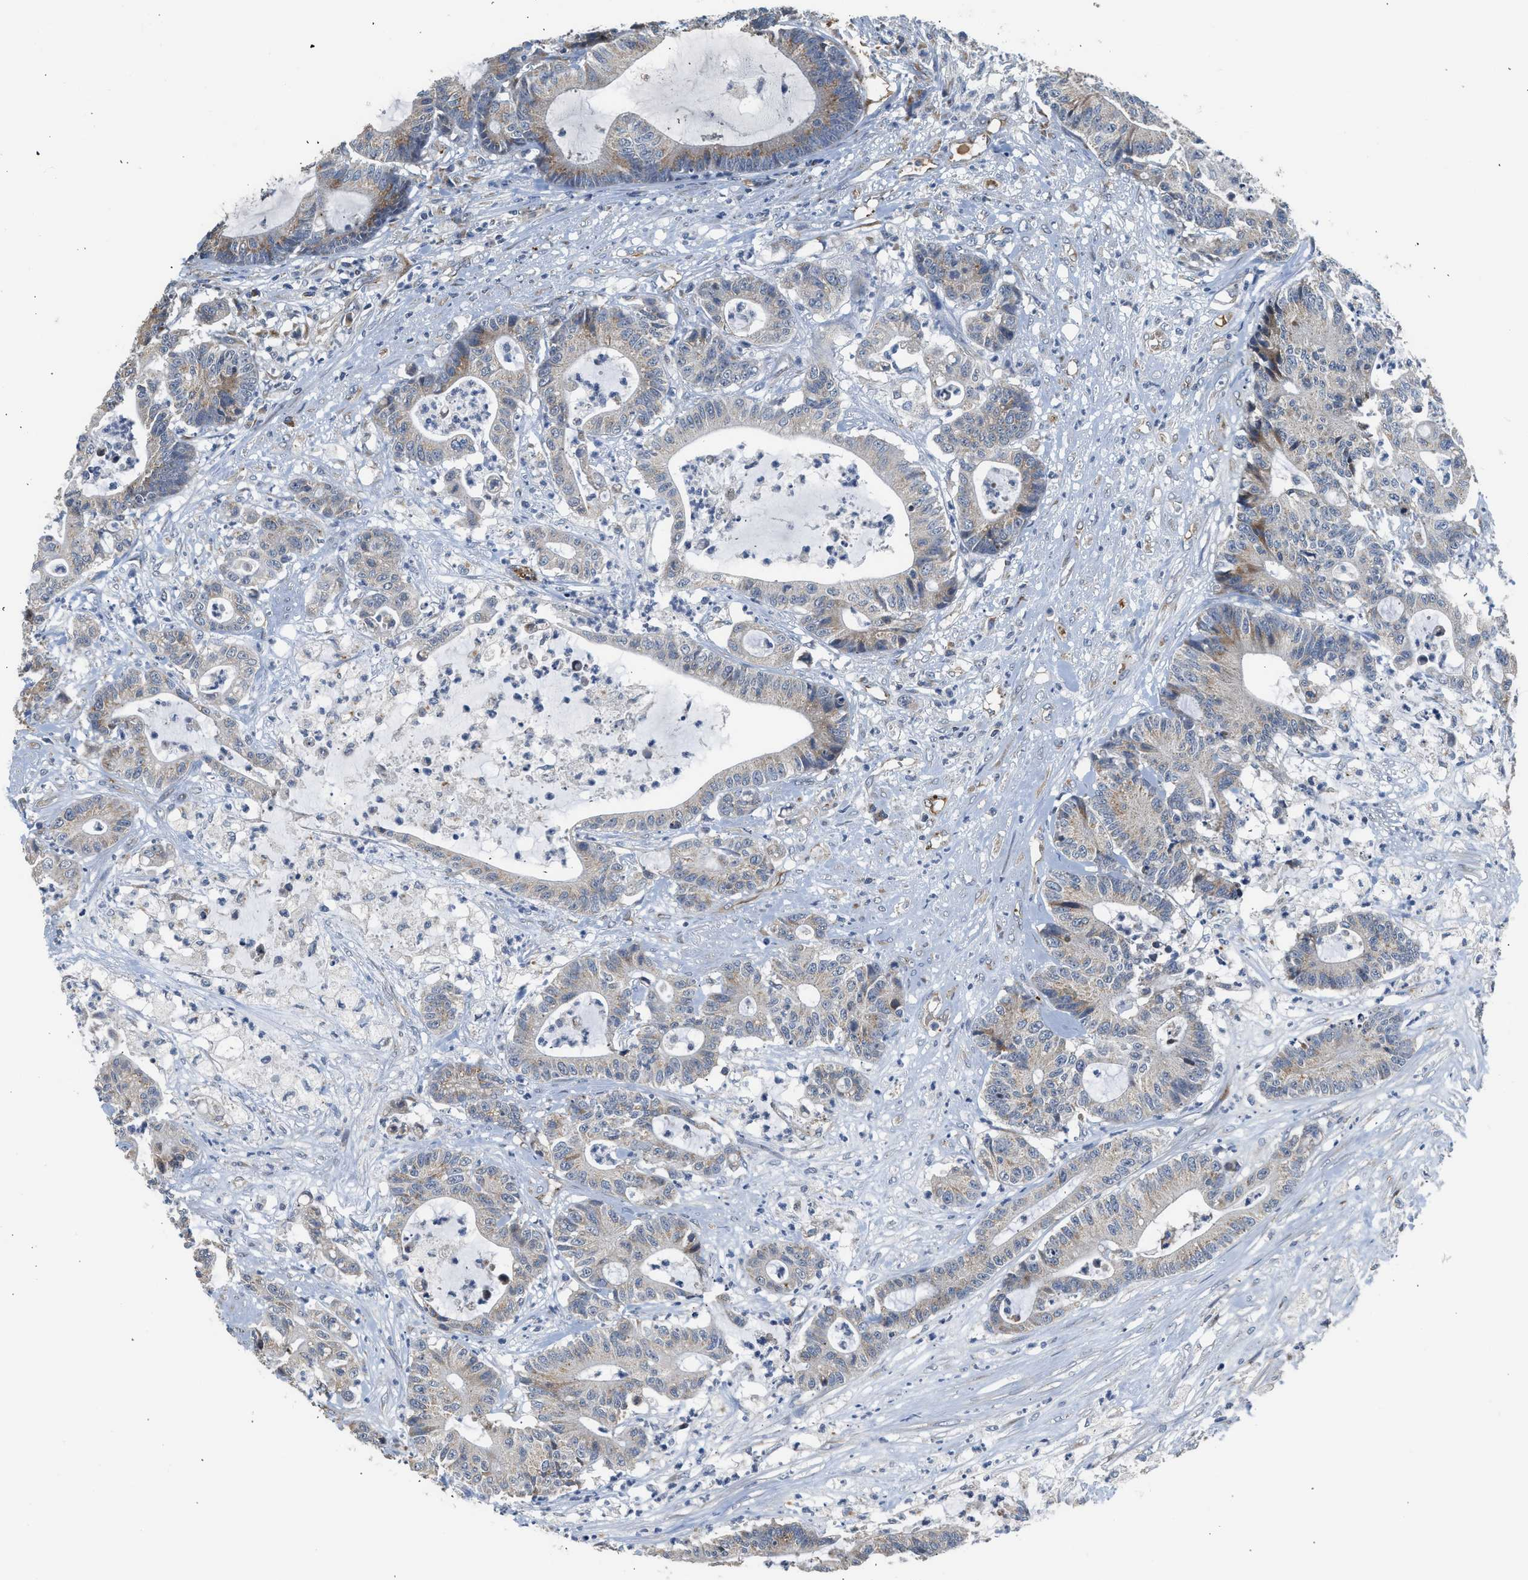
{"staining": {"intensity": "weak", "quantity": "25%-75%", "location": "cytoplasmic/membranous"}, "tissue": "colorectal cancer", "cell_type": "Tumor cells", "image_type": "cancer", "snomed": [{"axis": "morphology", "description": "Adenocarcinoma, NOS"}, {"axis": "topography", "description": "Colon"}], "caption": "A histopathology image showing weak cytoplasmic/membranous staining in about 25%-75% of tumor cells in adenocarcinoma (colorectal), as visualized by brown immunohistochemical staining.", "gene": "PIM1", "patient": {"sex": "female", "age": 84}}